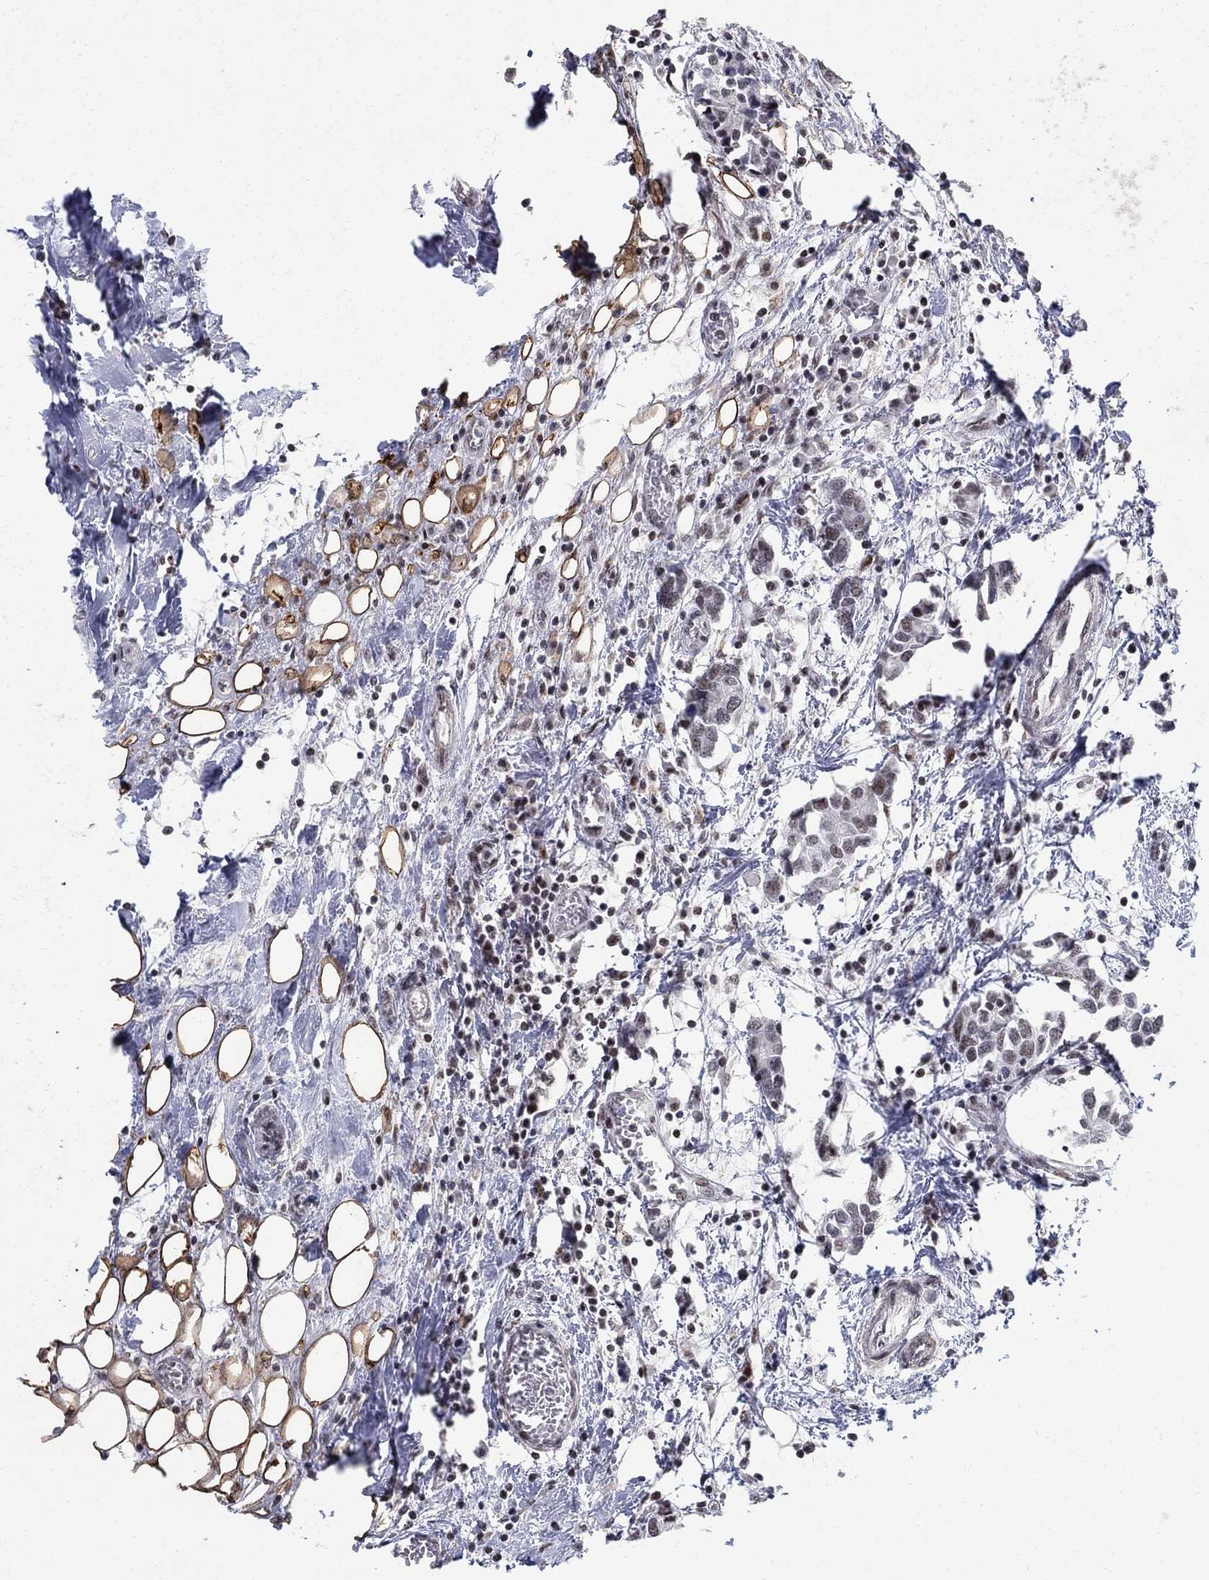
{"staining": {"intensity": "weak", "quantity": "<25%", "location": "nuclear"}, "tissue": "breast cancer", "cell_type": "Tumor cells", "image_type": "cancer", "snomed": [{"axis": "morphology", "description": "Duct carcinoma"}, {"axis": "topography", "description": "Breast"}], "caption": "Human breast cancer (invasive ductal carcinoma) stained for a protein using IHC reveals no staining in tumor cells.", "gene": "PNISR", "patient": {"sex": "female", "age": 83}}